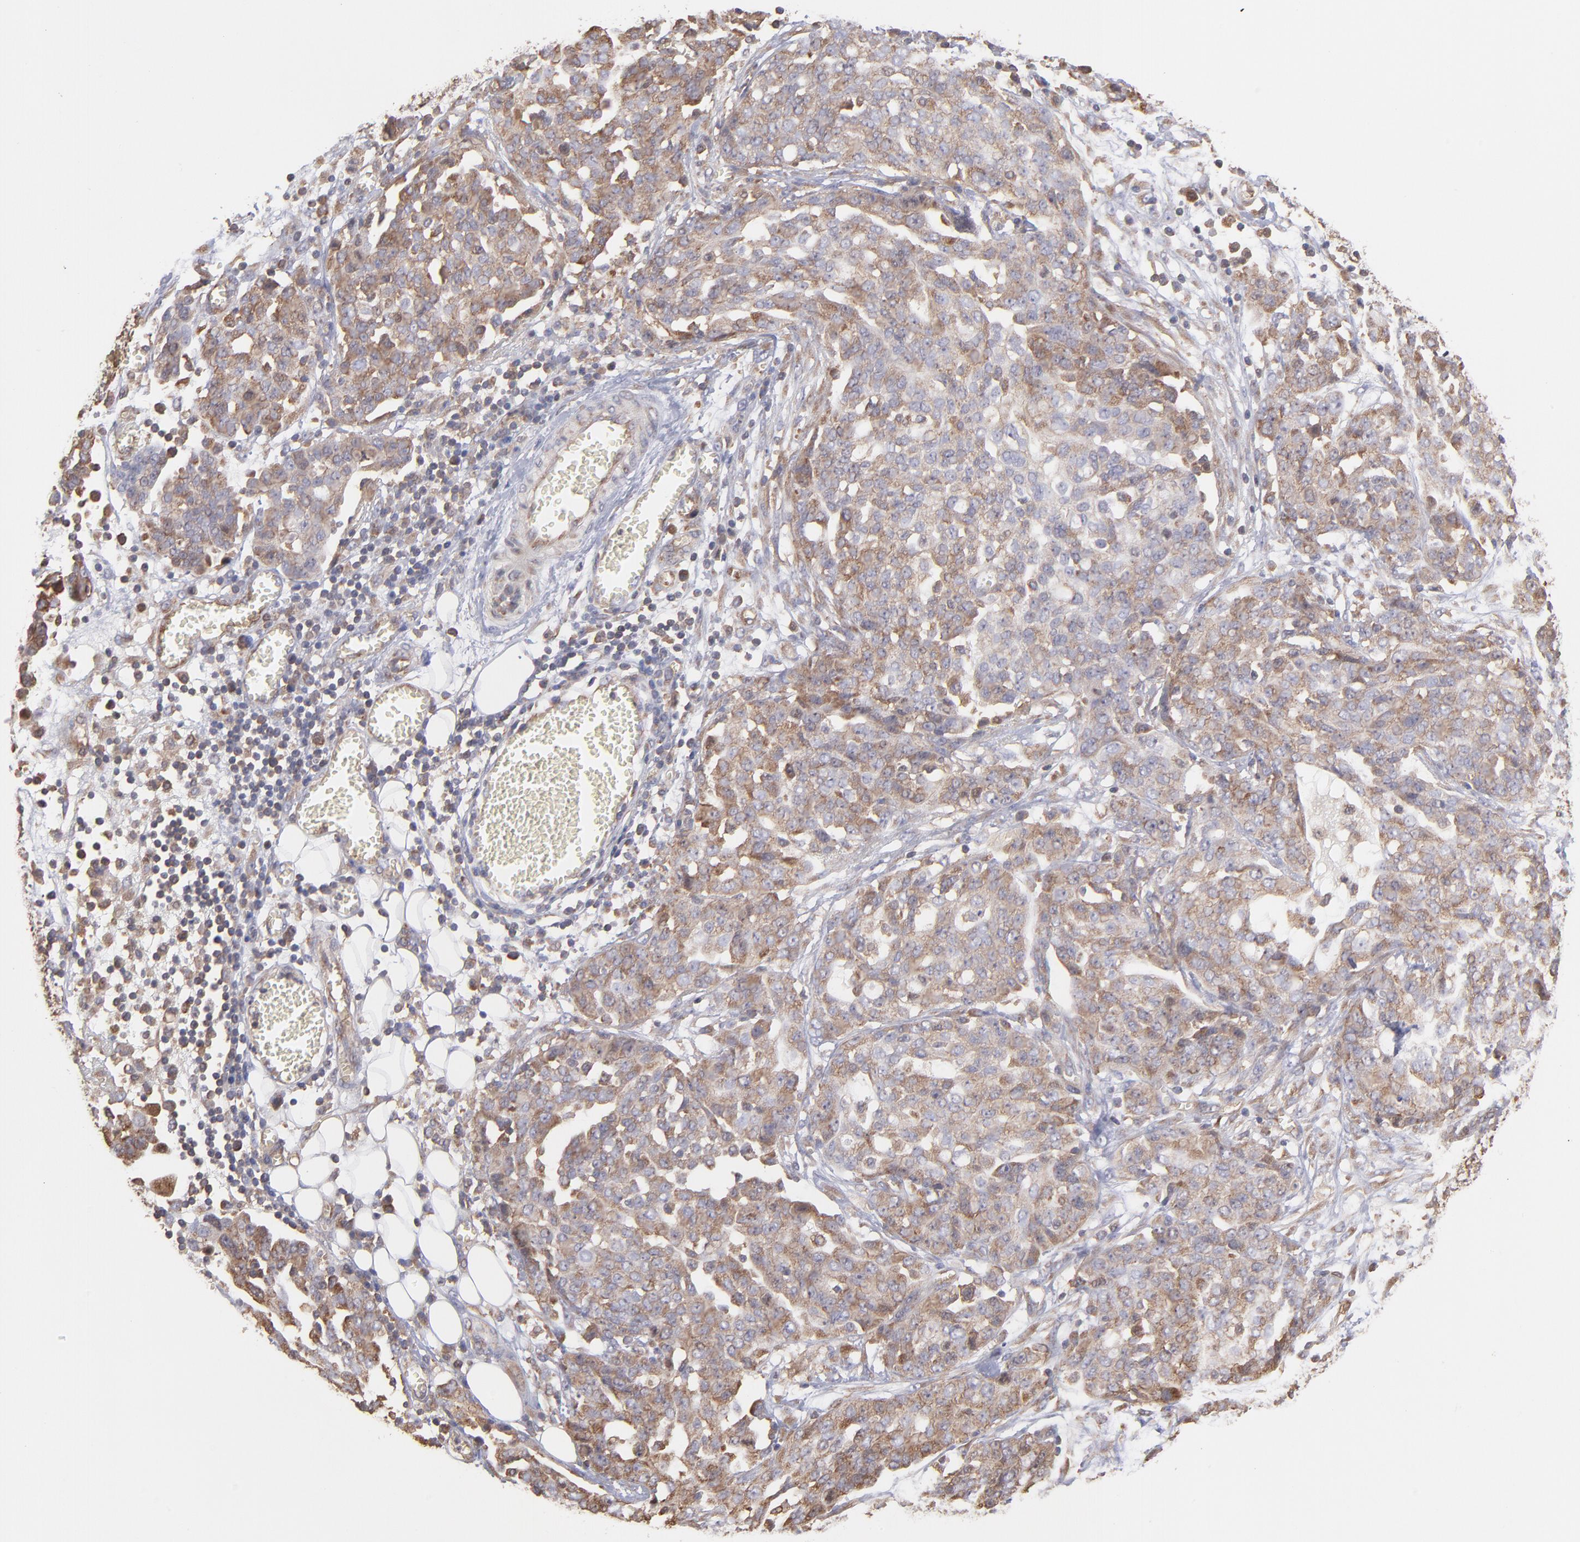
{"staining": {"intensity": "weak", "quantity": ">75%", "location": "cytoplasmic/membranous"}, "tissue": "ovarian cancer", "cell_type": "Tumor cells", "image_type": "cancer", "snomed": [{"axis": "morphology", "description": "Cystadenocarcinoma, serous, NOS"}, {"axis": "topography", "description": "Soft tissue"}, {"axis": "topography", "description": "Ovary"}], "caption": "Approximately >75% of tumor cells in ovarian cancer (serous cystadenocarcinoma) show weak cytoplasmic/membranous protein expression as visualized by brown immunohistochemical staining.", "gene": "MAPRE1", "patient": {"sex": "female", "age": 57}}